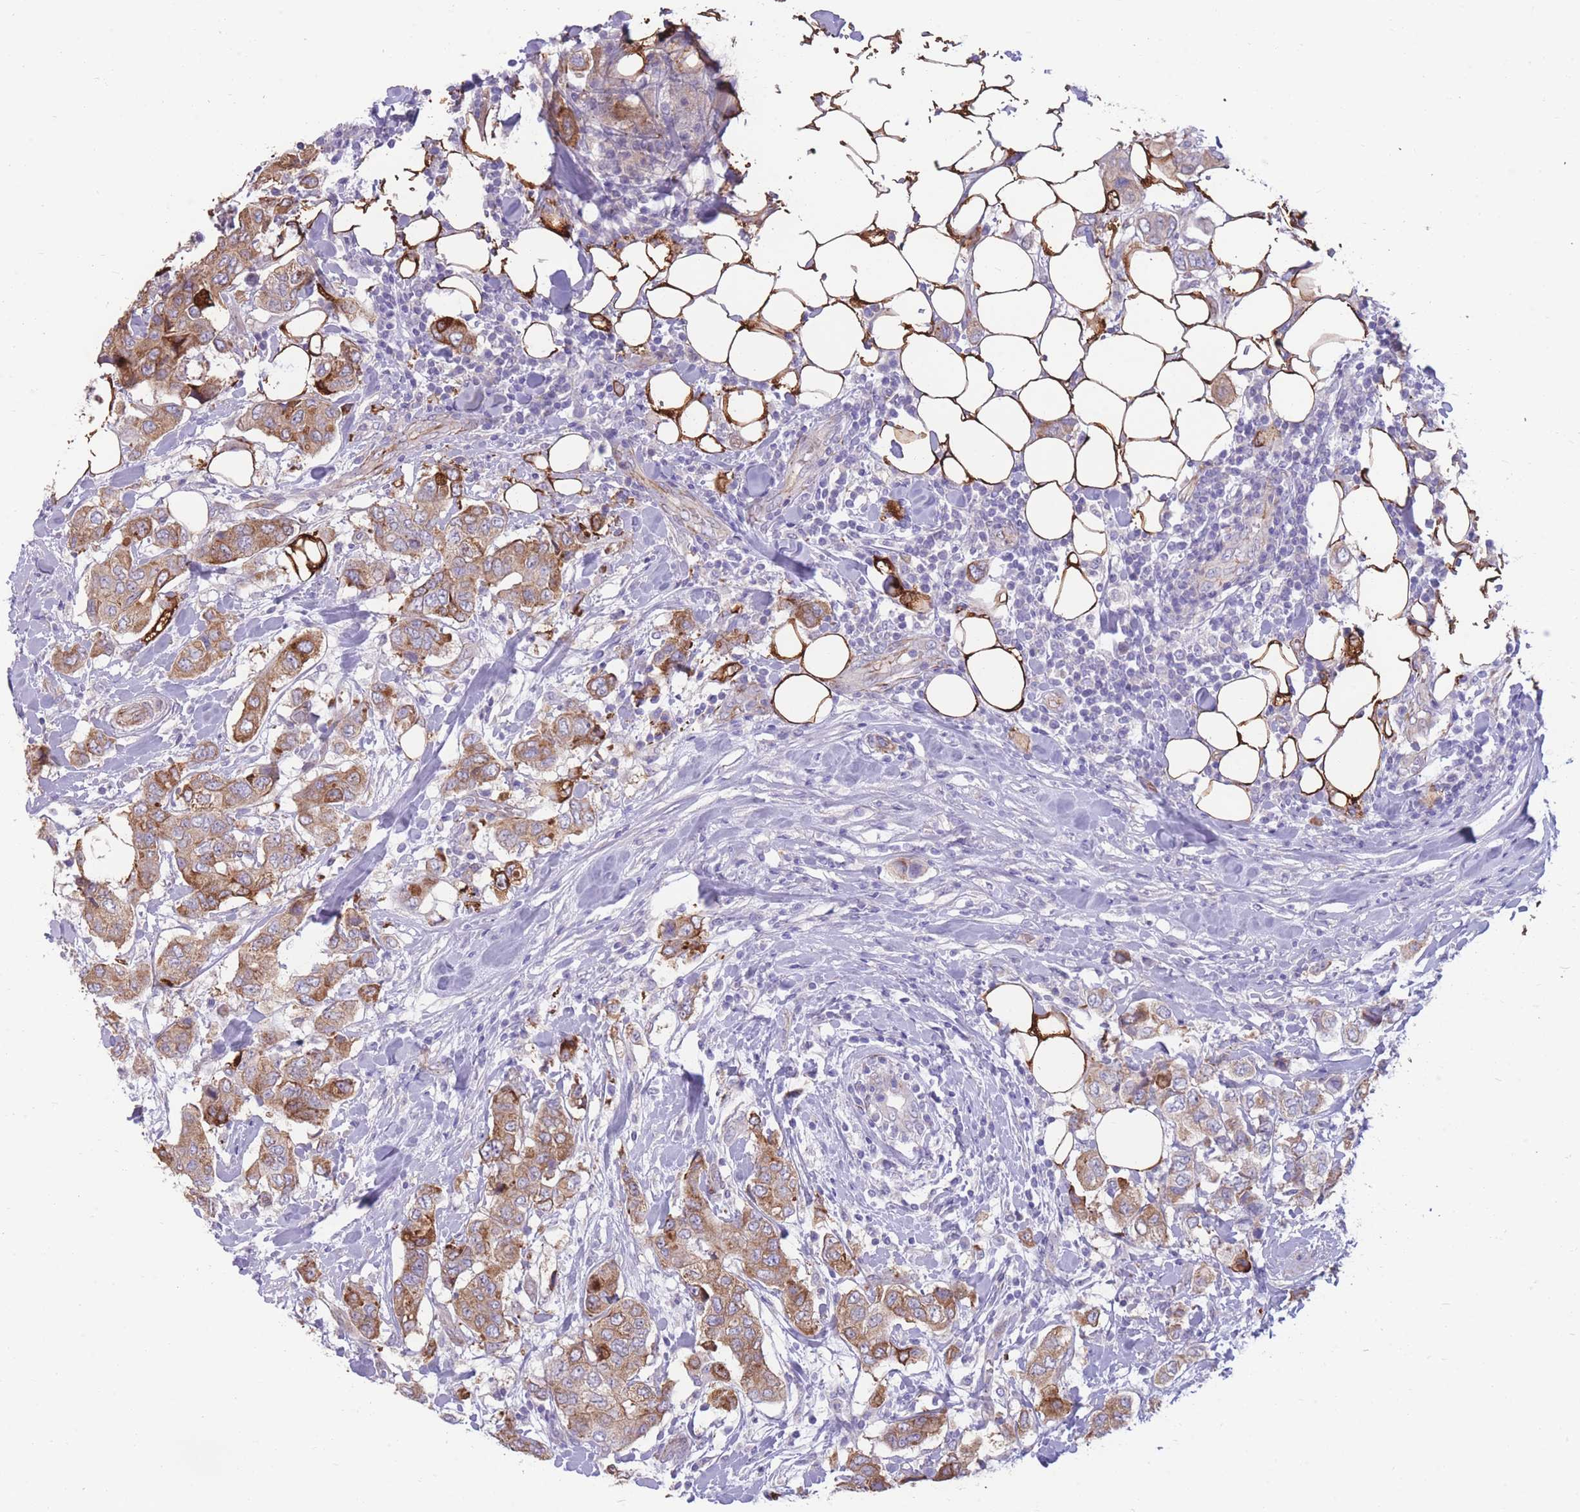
{"staining": {"intensity": "moderate", "quantity": ">75%", "location": "cytoplasmic/membranous"}, "tissue": "breast cancer", "cell_type": "Tumor cells", "image_type": "cancer", "snomed": [{"axis": "morphology", "description": "Lobular carcinoma"}, {"axis": "topography", "description": "Breast"}], "caption": "IHC (DAB) staining of human breast cancer demonstrates moderate cytoplasmic/membranous protein staining in approximately >75% of tumor cells.", "gene": "RGS11", "patient": {"sex": "female", "age": 51}}